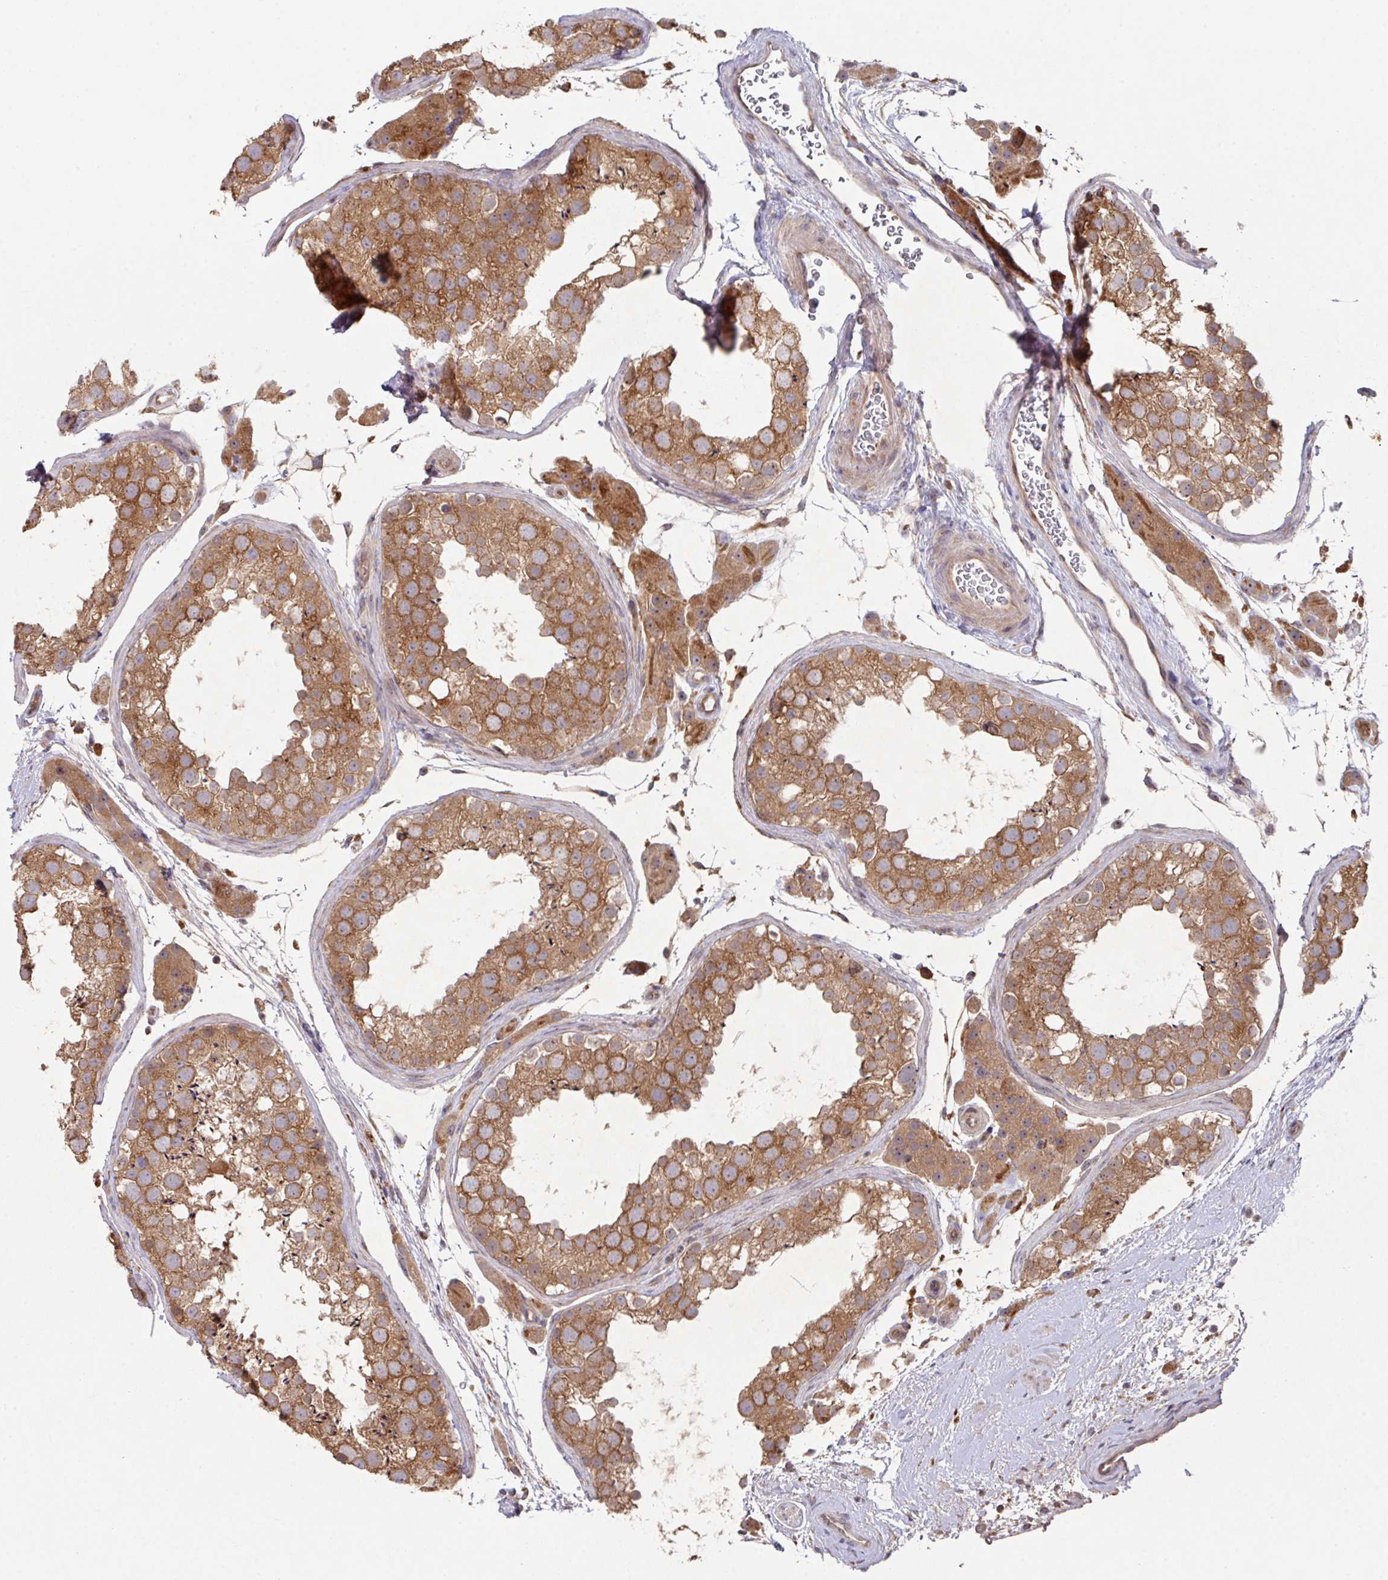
{"staining": {"intensity": "moderate", "quantity": ">75%", "location": "cytoplasmic/membranous"}, "tissue": "testis", "cell_type": "Cells in seminiferous ducts", "image_type": "normal", "snomed": [{"axis": "morphology", "description": "Normal tissue, NOS"}, {"axis": "topography", "description": "Testis"}], "caption": "Immunohistochemistry of unremarkable human testis exhibits medium levels of moderate cytoplasmic/membranous expression in approximately >75% of cells in seminiferous ducts.", "gene": "TRIM14", "patient": {"sex": "male", "age": 41}}